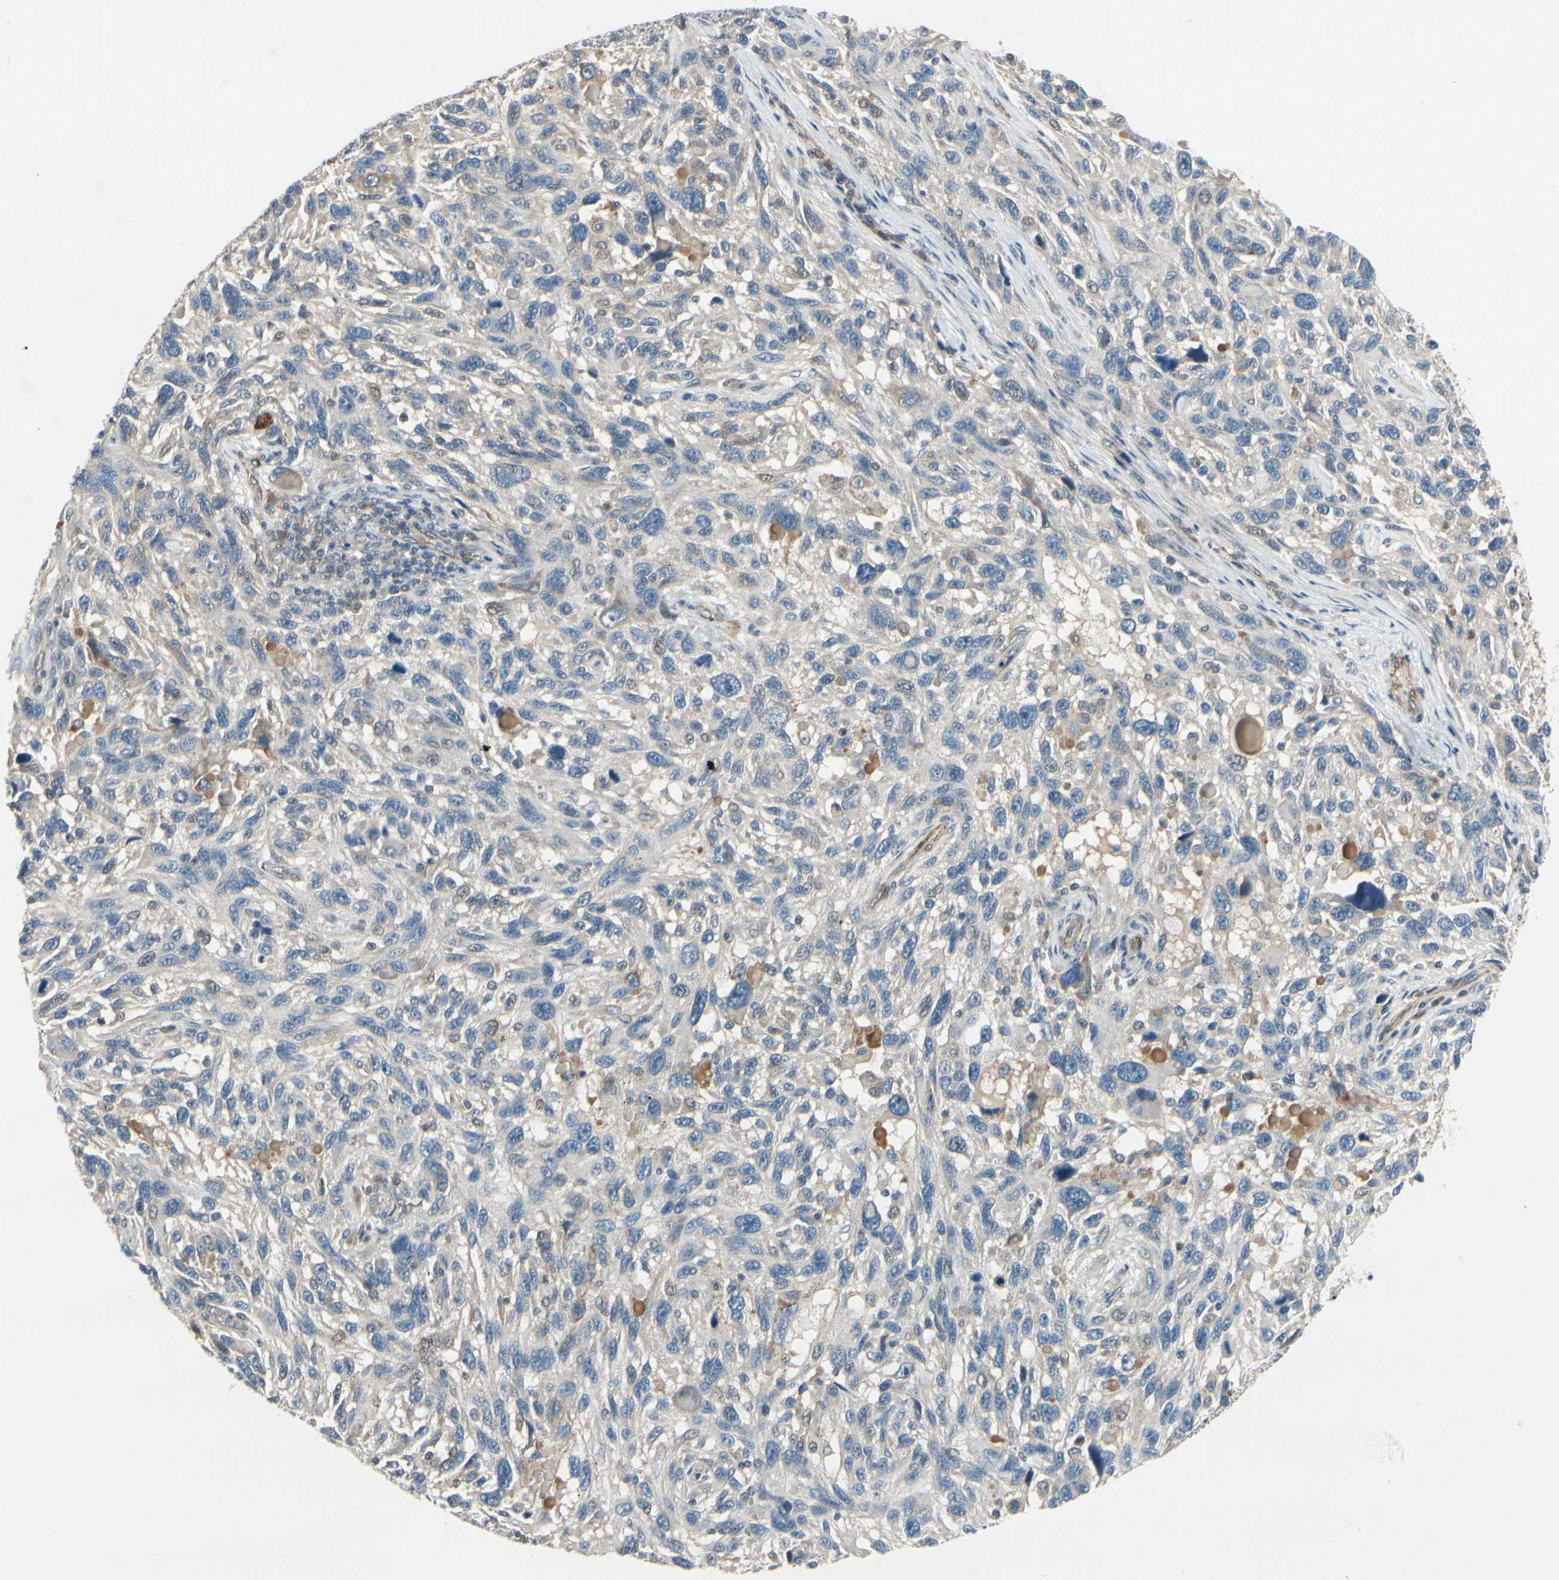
{"staining": {"intensity": "negative", "quantity": "none", "location": "none"}, "tissue": "melanoma", "cell_type": "Tumor cells", "image_type": "cancer", "snomed": [{"axis": "morphology", "description": "Malignant melanoma, NOS"}, {"axis": "topography", "description": "Skin"}], "caption": "This is an immunohistochemistry histopathology image of human melanoma. There is no staining in tumor cells.", "gene": "PPP3CB", "patient": {"sex": "male", "age": 53}}